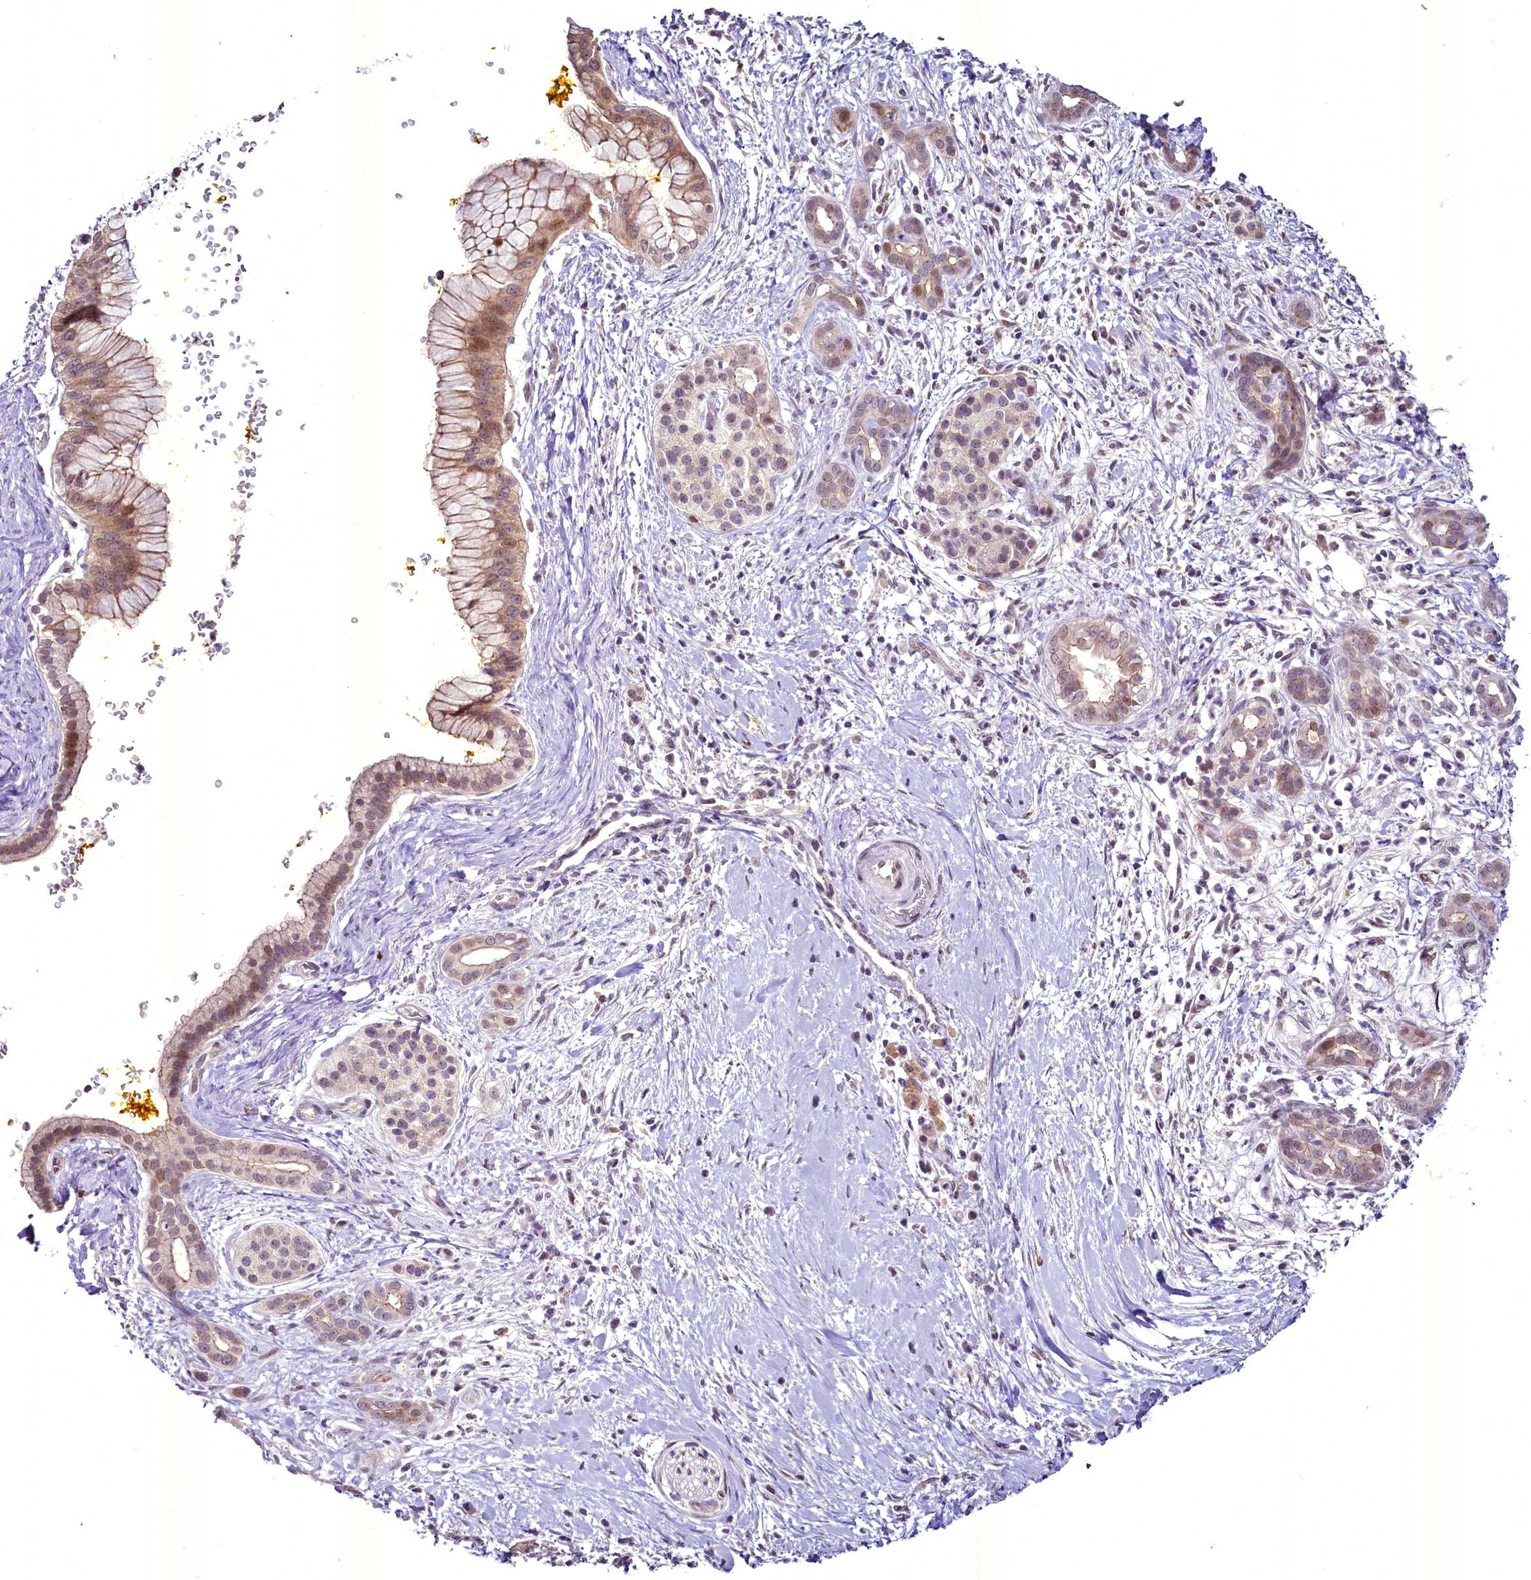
{"staining": {"intensity": "moderate", "quantity": "25%-75%", "location": "cytoplasmic/membranous,nuclear"}, "tissue": "pancreatic cancer", "cell_type": "Tumor cells", "image_type": "cancer", "snomed": [{"axis": "morphology", "description": "Adenocarcinoma, NOS"}, {"axis": "topography", "description": "Pancreas"}], "caption": "The histopathology image reveals a brown stain indicating the presence of a protein in the cytoplasmic/membranous and nuclear of tumor cells in adenocarcinoma (pancreatic).", "gene": "BANK1", "patient": {"sex": "male", "age": 58}}